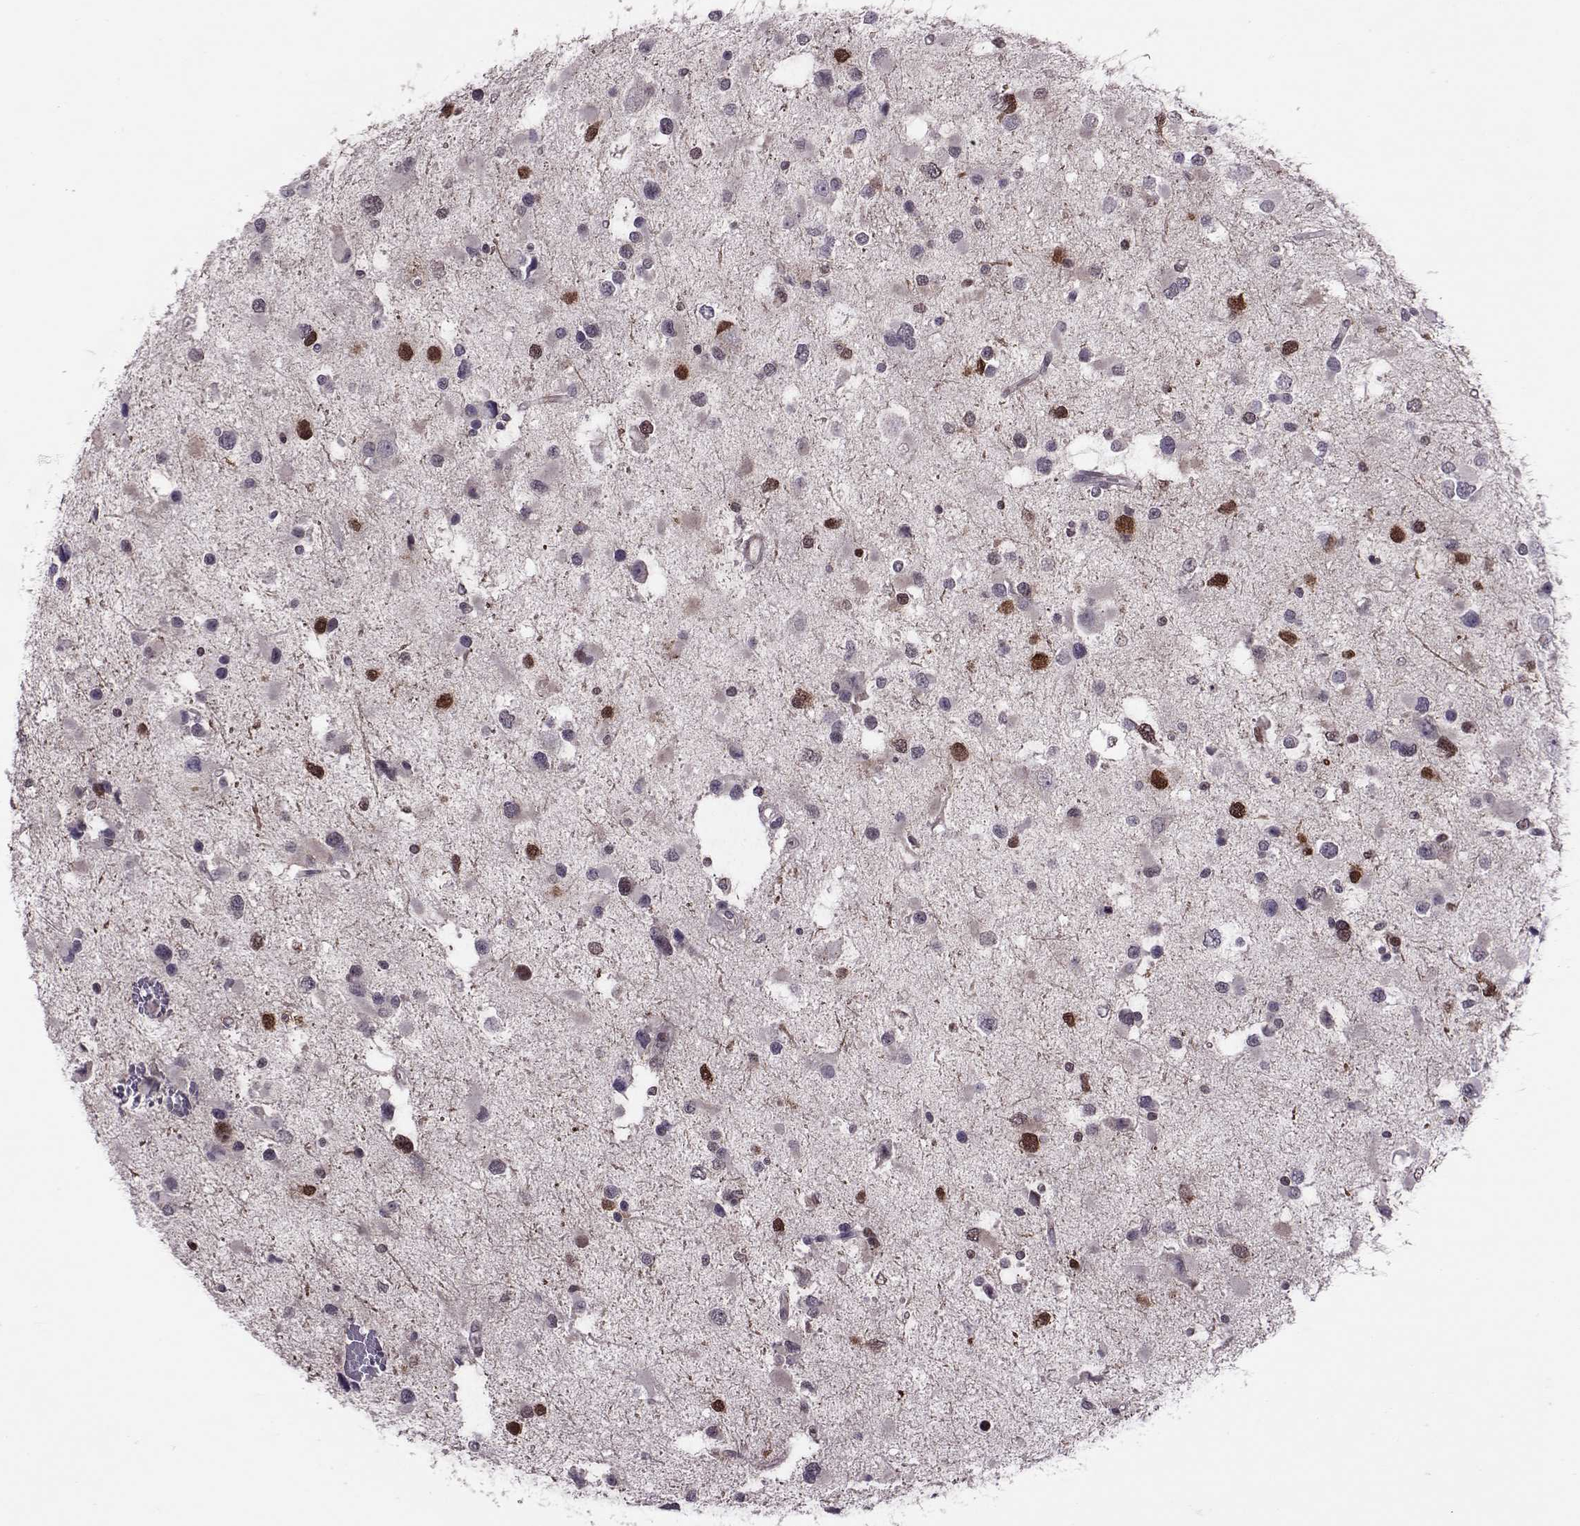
{"staining": {"intensity": "moderate", "quantity": "<25%", "location": "nuclear"}, "tissue": "glioma", "cell_type": "Tumor cells", "image_type": "cancer", "snomed": [{"axis": "morphology", "description": "Glioma, malignant, Low grade"}, {"axis": "topography", "description": "Brain"}], "caption": "Malignant glioma (low-grade) was stained to show a protein in brown. There is low levels of moderate nuclear expression in approximately <25% of tumor cells.", "gene": "CDK4", "patient": {"sex": "female", "age": 32}}